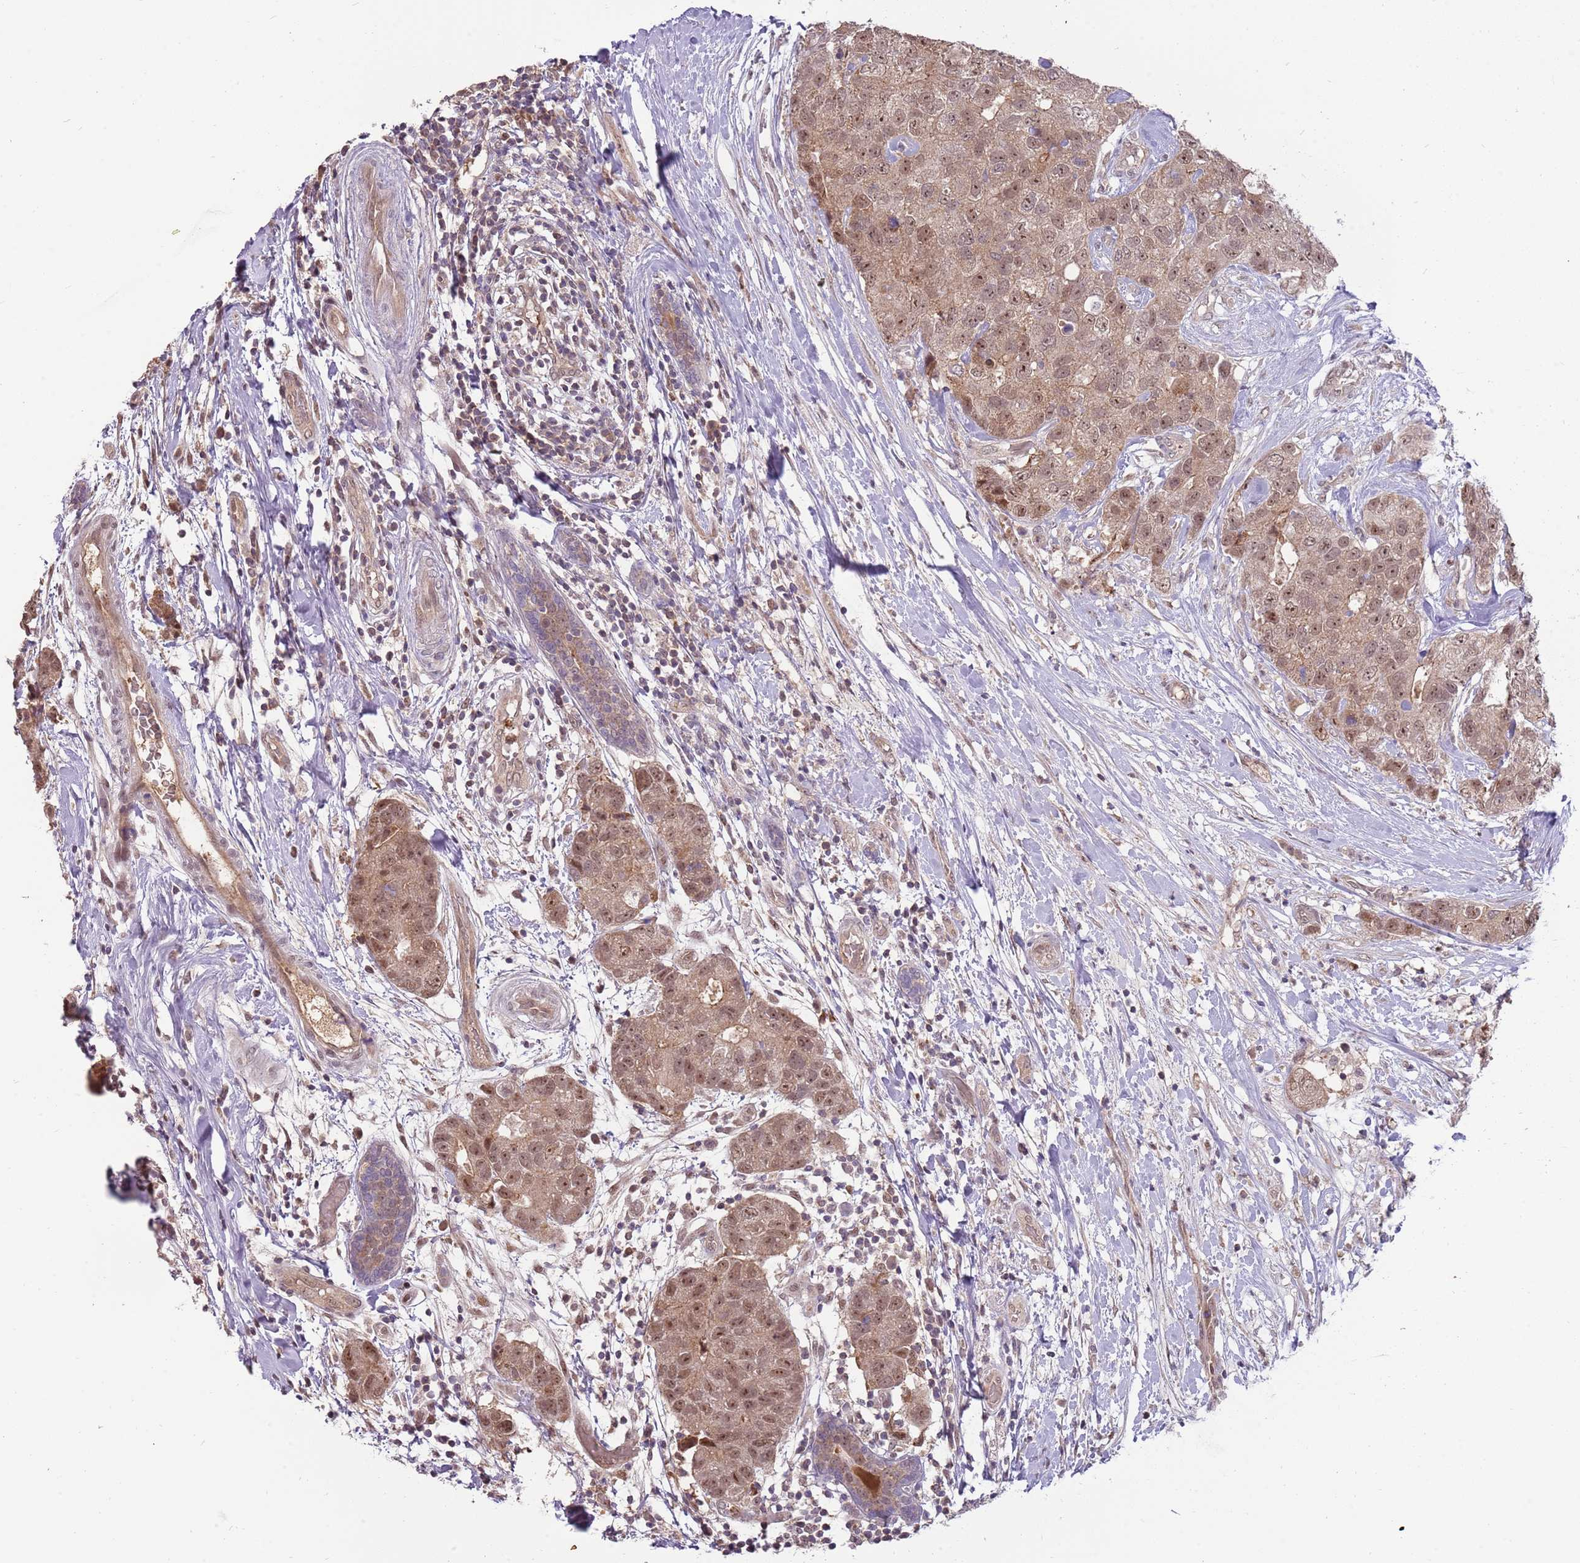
{"staining": {"intensity": "moderate", "quantity": ">75%", "location": "cytoplasmic/membranous,nuclear"}, "tissue": "breast cancer", "cell_type": "Tumor cells", "image_type": "cancer", "snomed": [{"axis": "morphology", "description": "Duct carcinoma"}, {"axis": "topography", "description": "Breast"}], "caption": "Human breast cancer (intraductal carcinoma) stained with a brown dye exhibits moderate cytoplasmic/membranous and nuclear positive positivity in approximately >75% of tumor cells.", "gene": "NBPF6", "patient": {"sex": "female", "age": 62}}